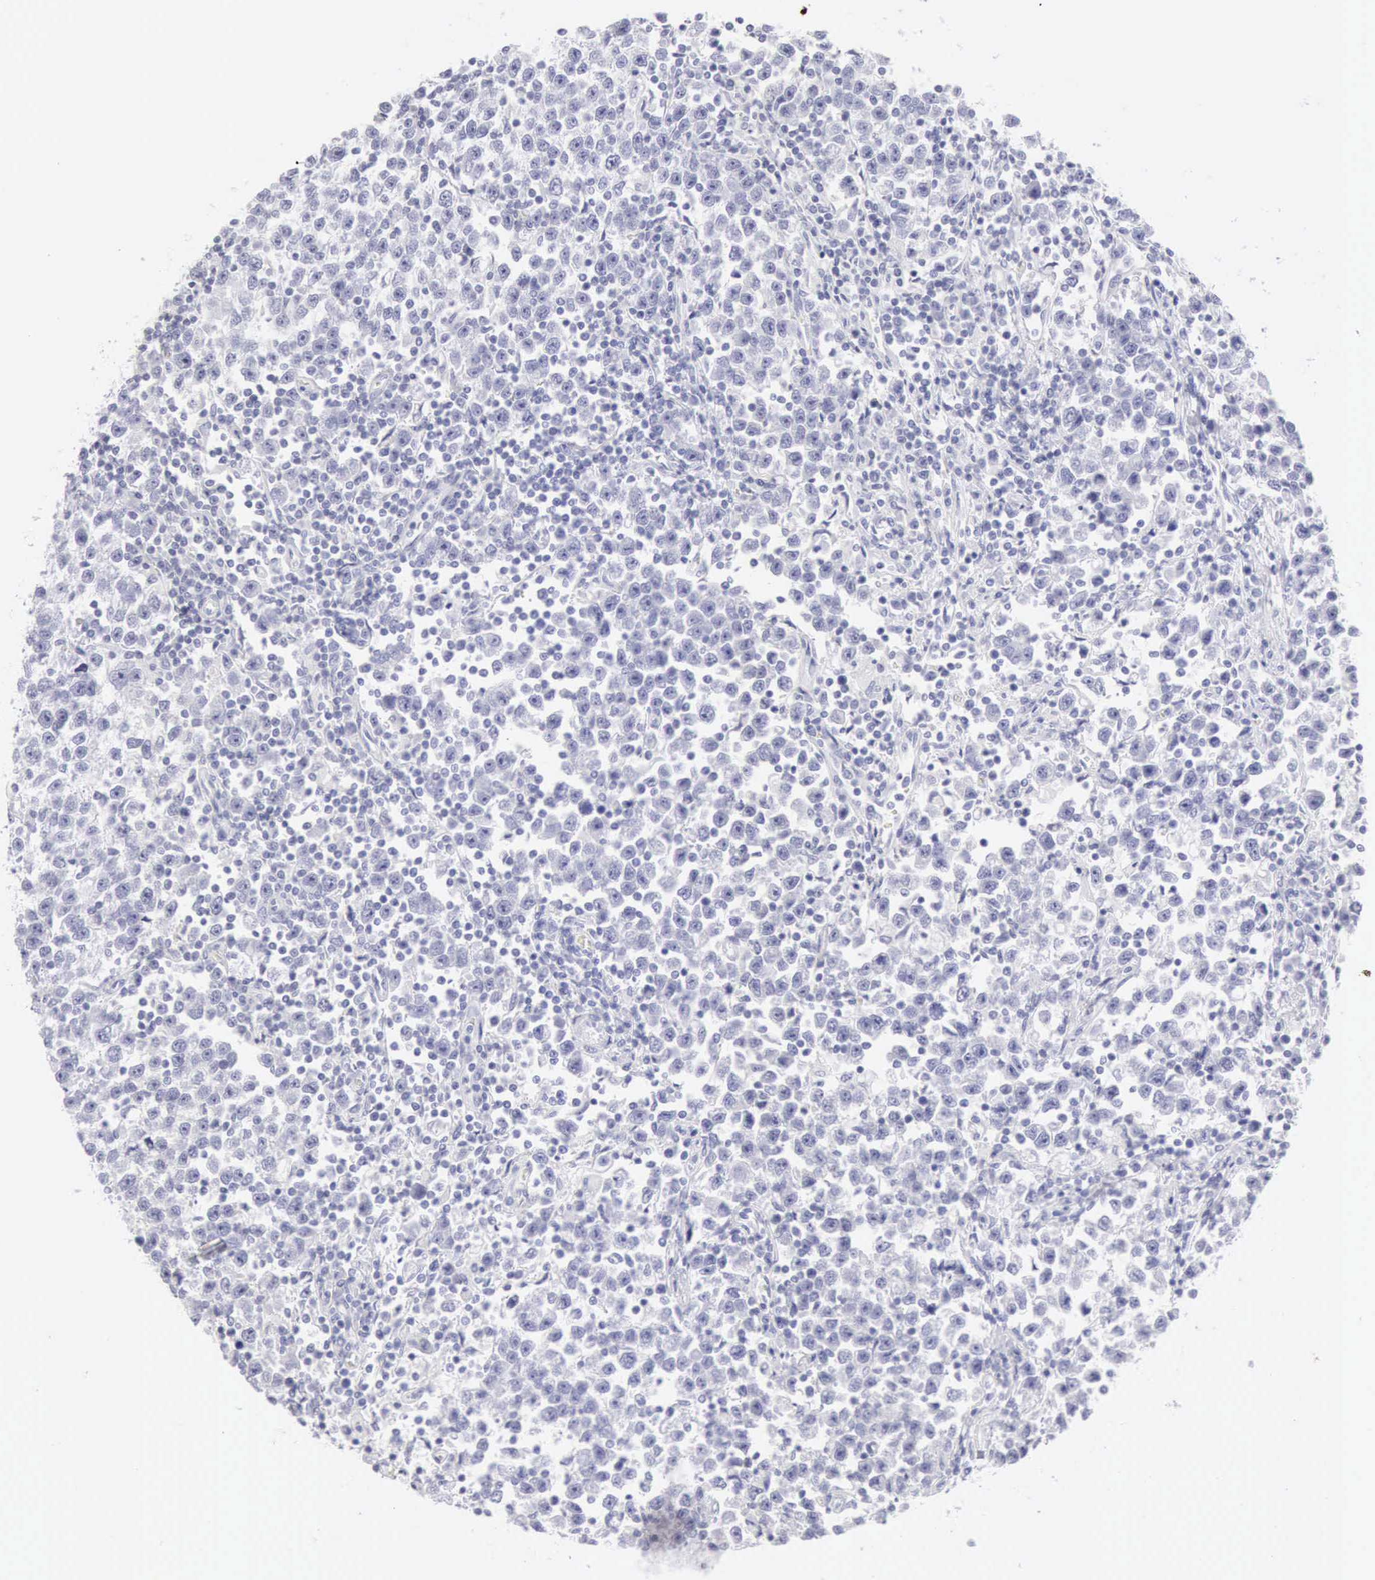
{"staining": {"intensity": "negative", "quantity": "none", "location": "none"}, "tissue": "testis cancer", "cell_type": "Tumor cells", "image_type": "cancer", "snomed": [{"axis": "morphology", "description": "Seminoma, NOS"}, {"axis": "topography", "description": "Testis"}], "caption": "Protein analysis of testis seminoma exhibits no significant expression in tumor cells.", "gene": "KRT10", "patient": {"sex": "male", "age": 43}}